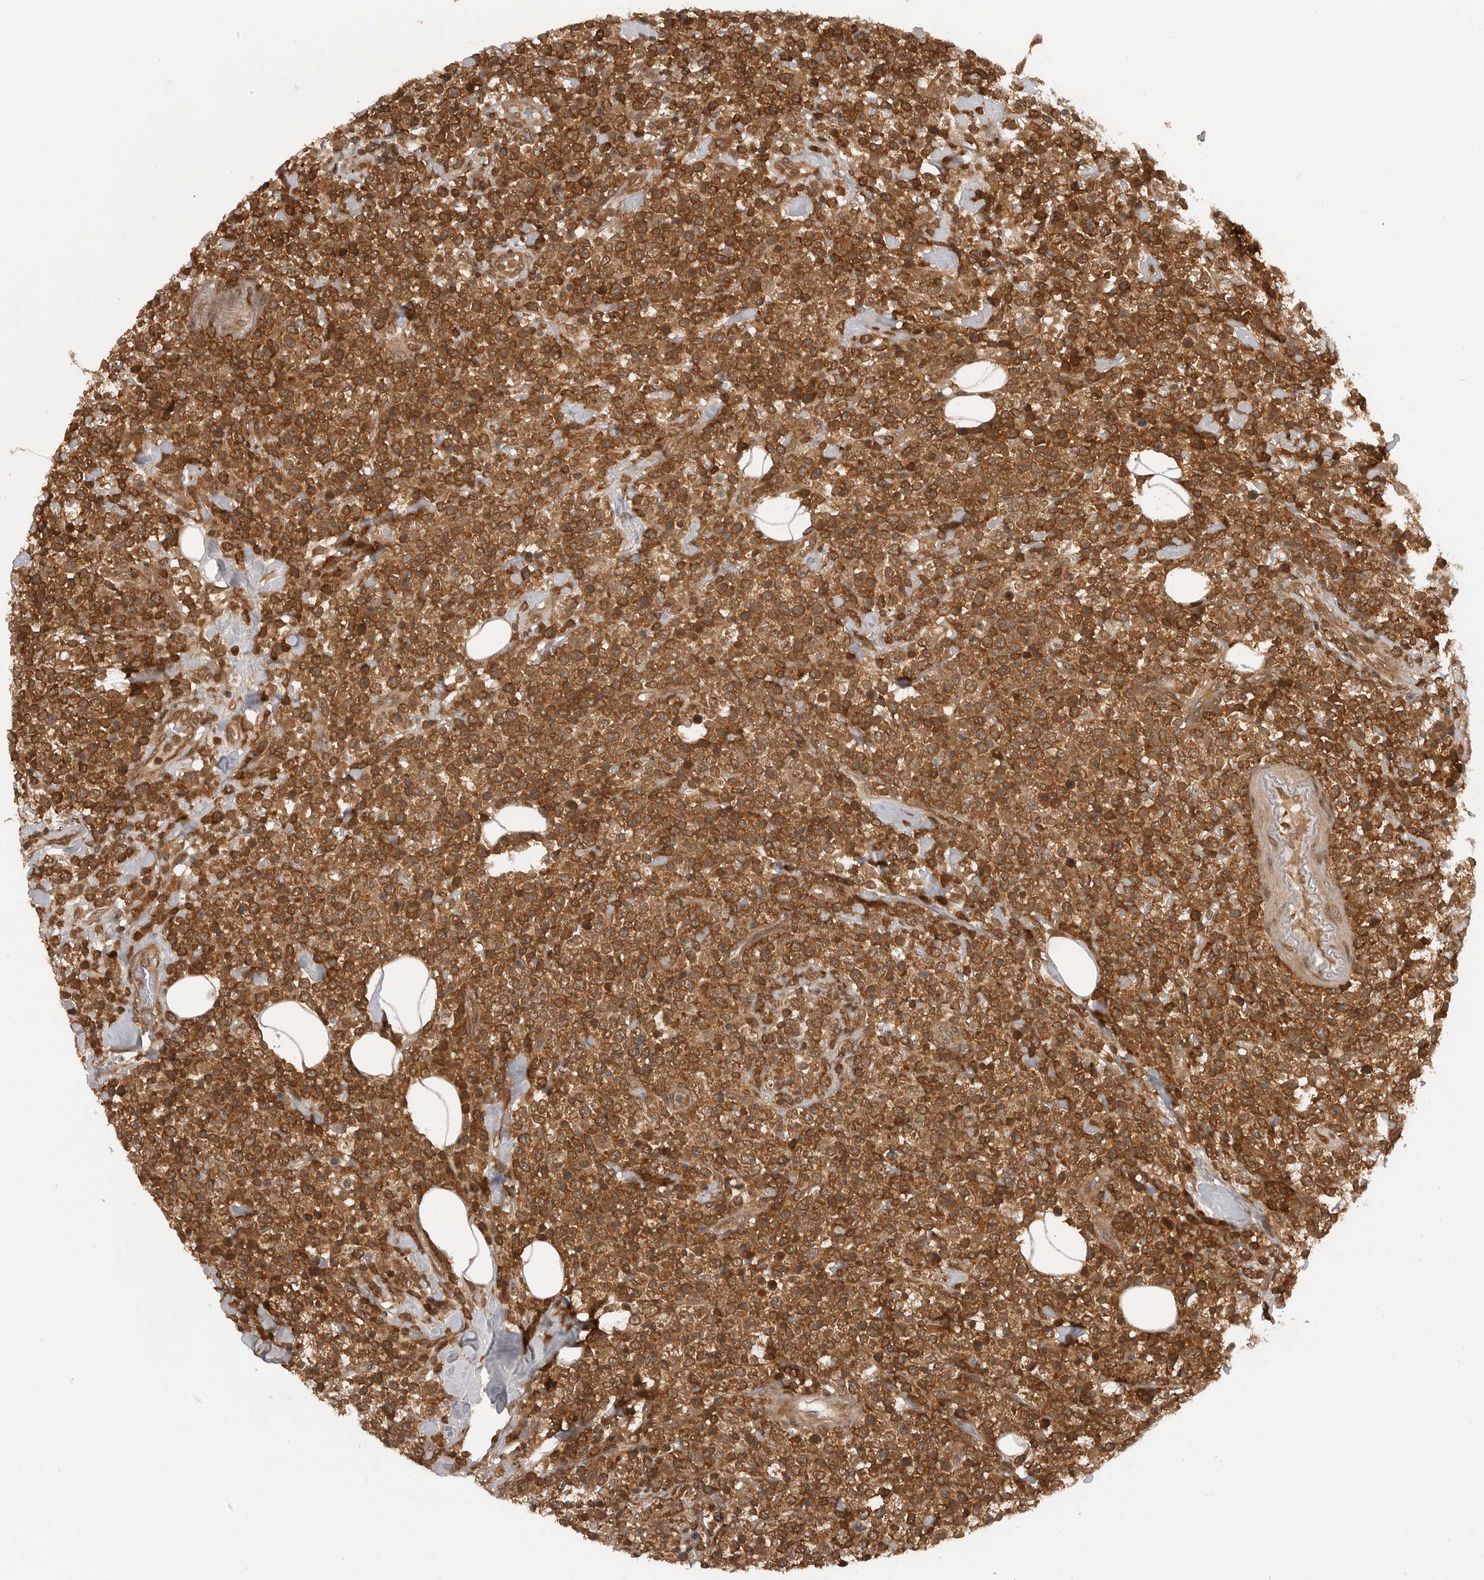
{"staining": {"intensity": "strong", "quantity": ">75%", "location": "cytoplasmic/membranous"}, "tissue": "lymphoma", "cell_type": "Tumor cells", "image_type": "cancer", "snomed": [{"axis": "morphology", "description": "Malignant lymphoma, non-Hodgkin's type, High grade"}, {"axis": "topography", "description": "Colon"}], "caption": "The micrograph reveals a brown stain indicating the presence of a protein in the cytoplasmic/membranous of tumor cells in lymphoma. The protein of interest is stained brown, and the nuclei are stained in blue (DAB (3,3'-diaminobenzidine) IHC with brightfield microscopy, high magnification).", "gene": "SZRD1", "patient": {"sex": "female", "age": 53}}